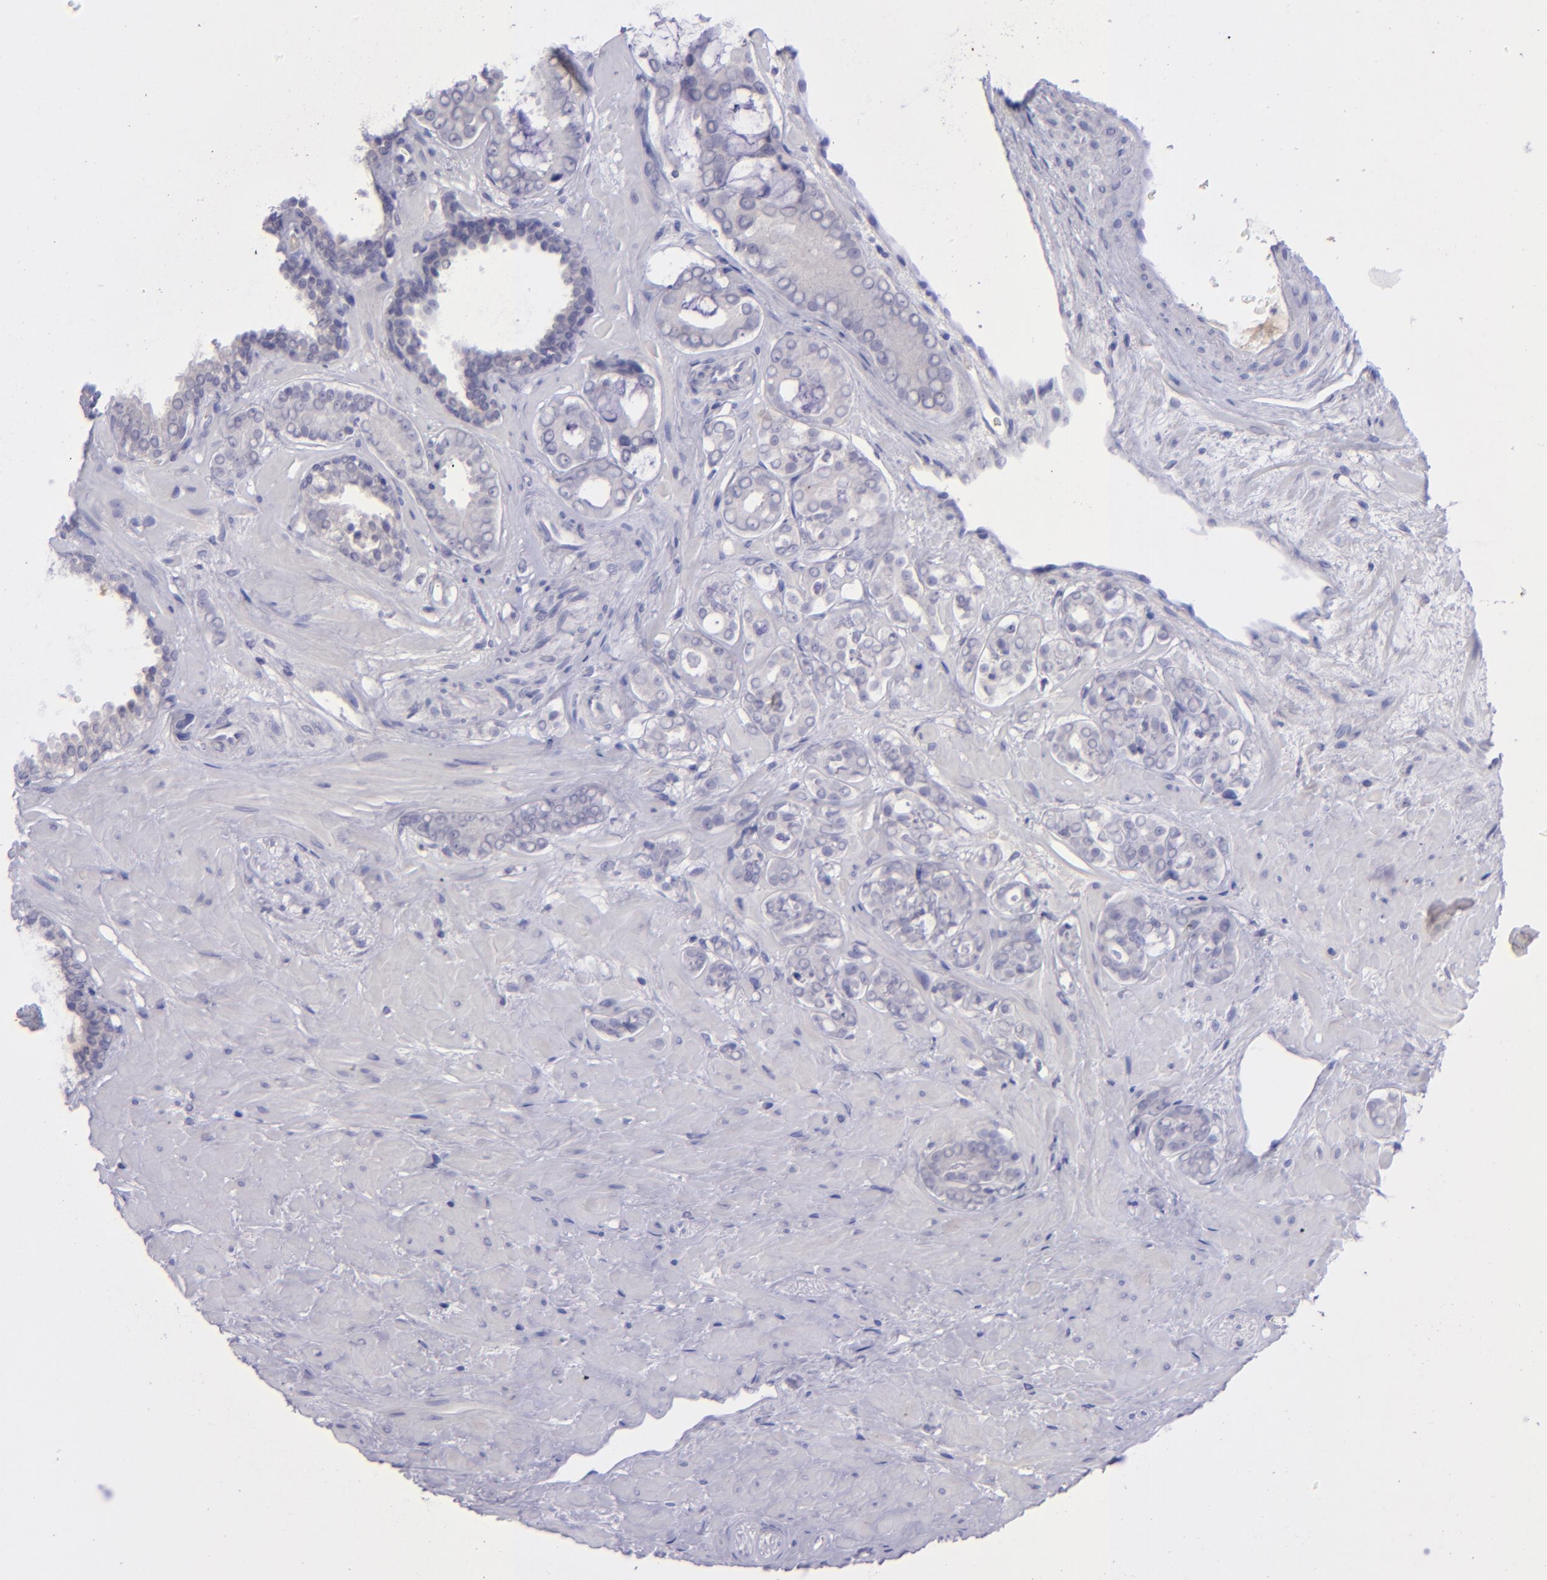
{"staining": {"intensity": "negative", "quantity": "none", "location": "none"}, "tissue": "prostate cancer", "cell_type": "Tumor cells", "image_type": "cancer", "snomed": [{"axis": "morphology", "description": "Adenocarcinoma, Low grade"}, {"axis": "topography", "description": "Prostate"}], "caption": "Tumor cells show no significant protein positivity in adenocarcinoma (low-grade) (prostate).", "gene": "POU2F2", "patient": {"sex": "male", "age": 57}}